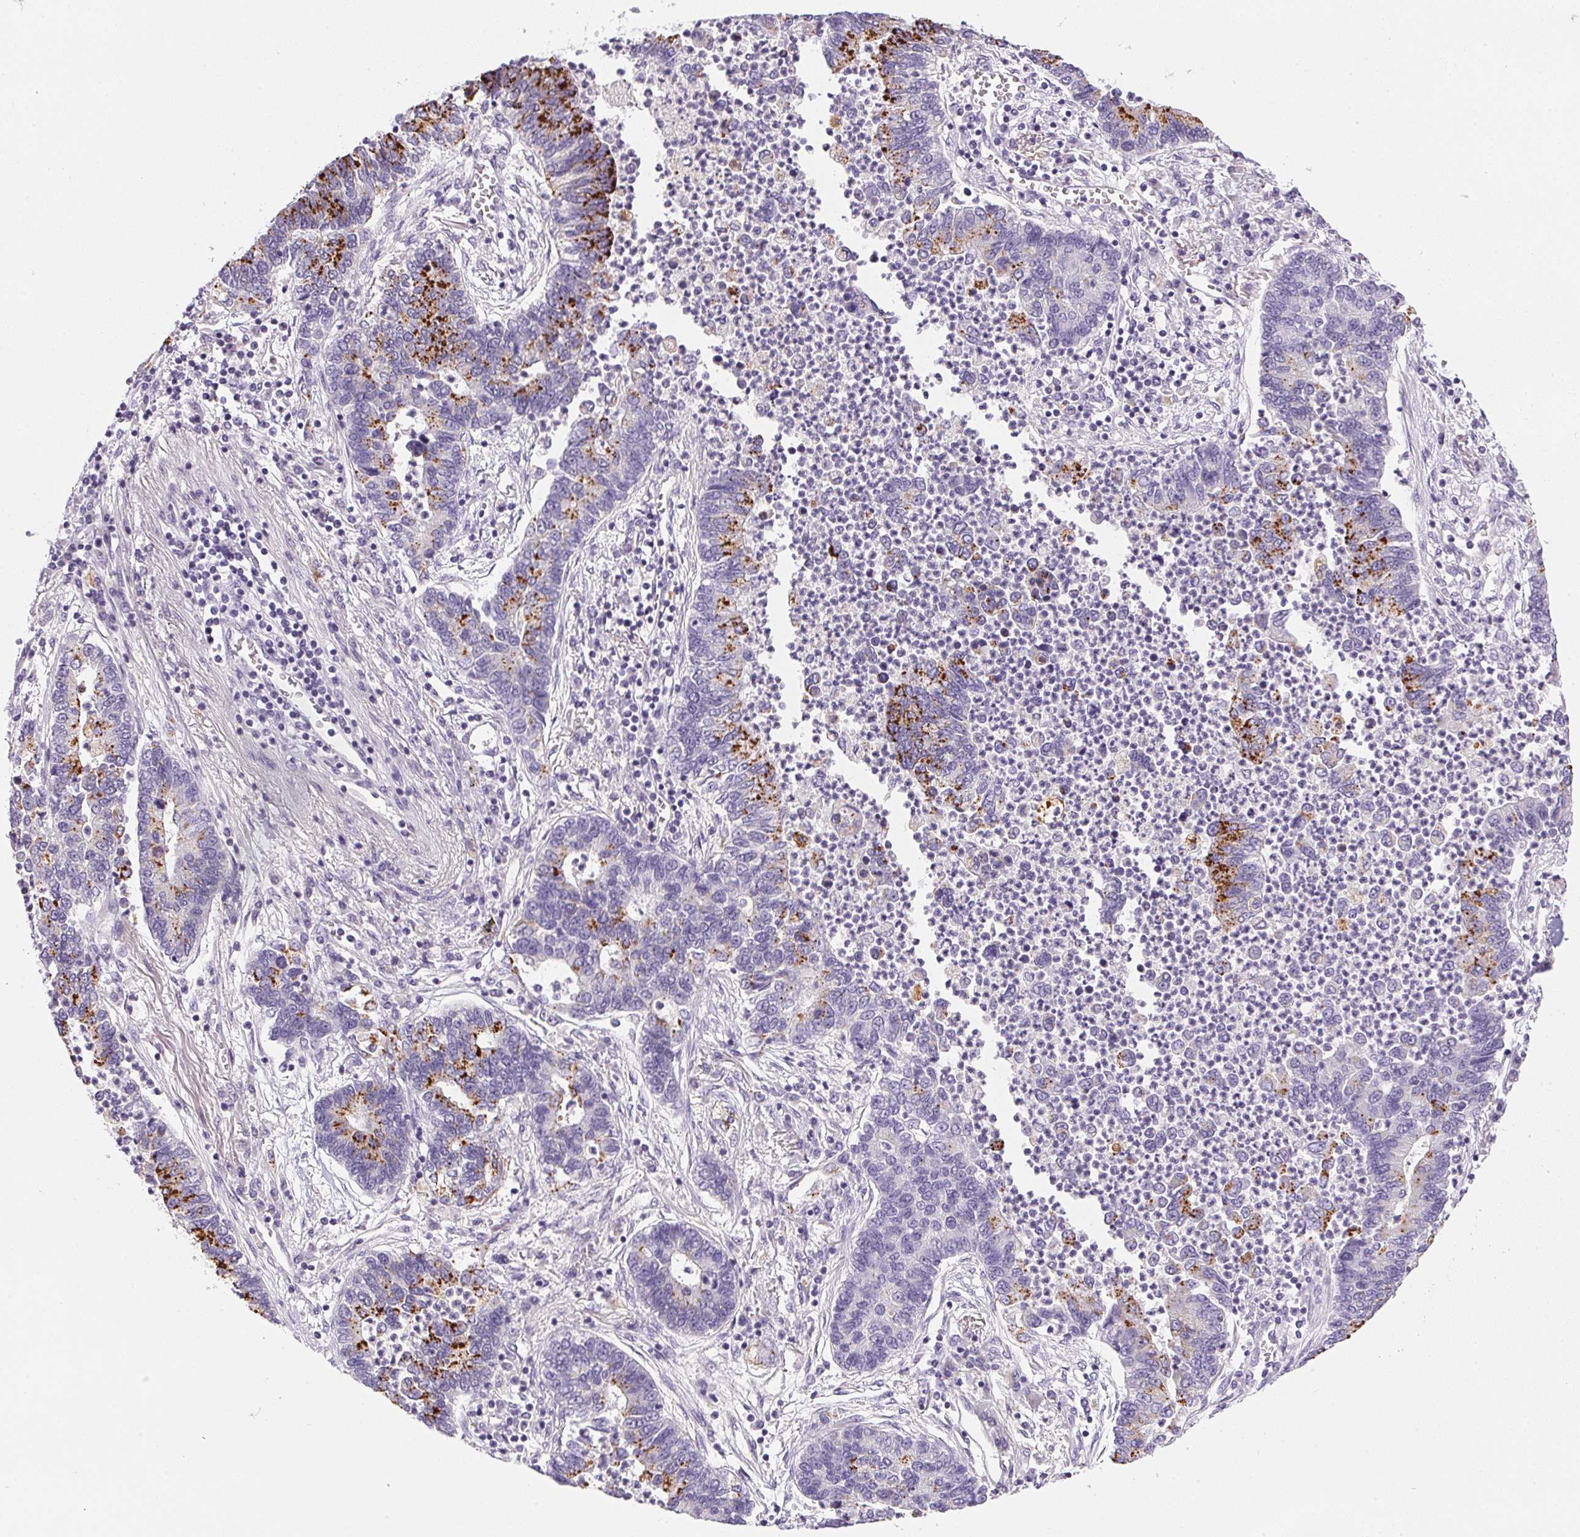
{"staining": {"intensity": "strong", "quantity": "<25%", "location": "cytoplasmic/membranous"}, "tissue": "lung cancer", "cell_type": "Tumor cells", "image_type": "cancer", "snomed": [{"axis": "morphology", "description": "Adenocarcinoma, NOS"}, {"axis": "topography", "description": "Lung"}], "caption": "Immunohistochemical staining of human lung cancer exhibits medium levels of strong cytoplasmic/membranous positivity in about <25% of tumor cells.", "gene": "GSDMC", "patient": {"sex": "female", "age": 57}}